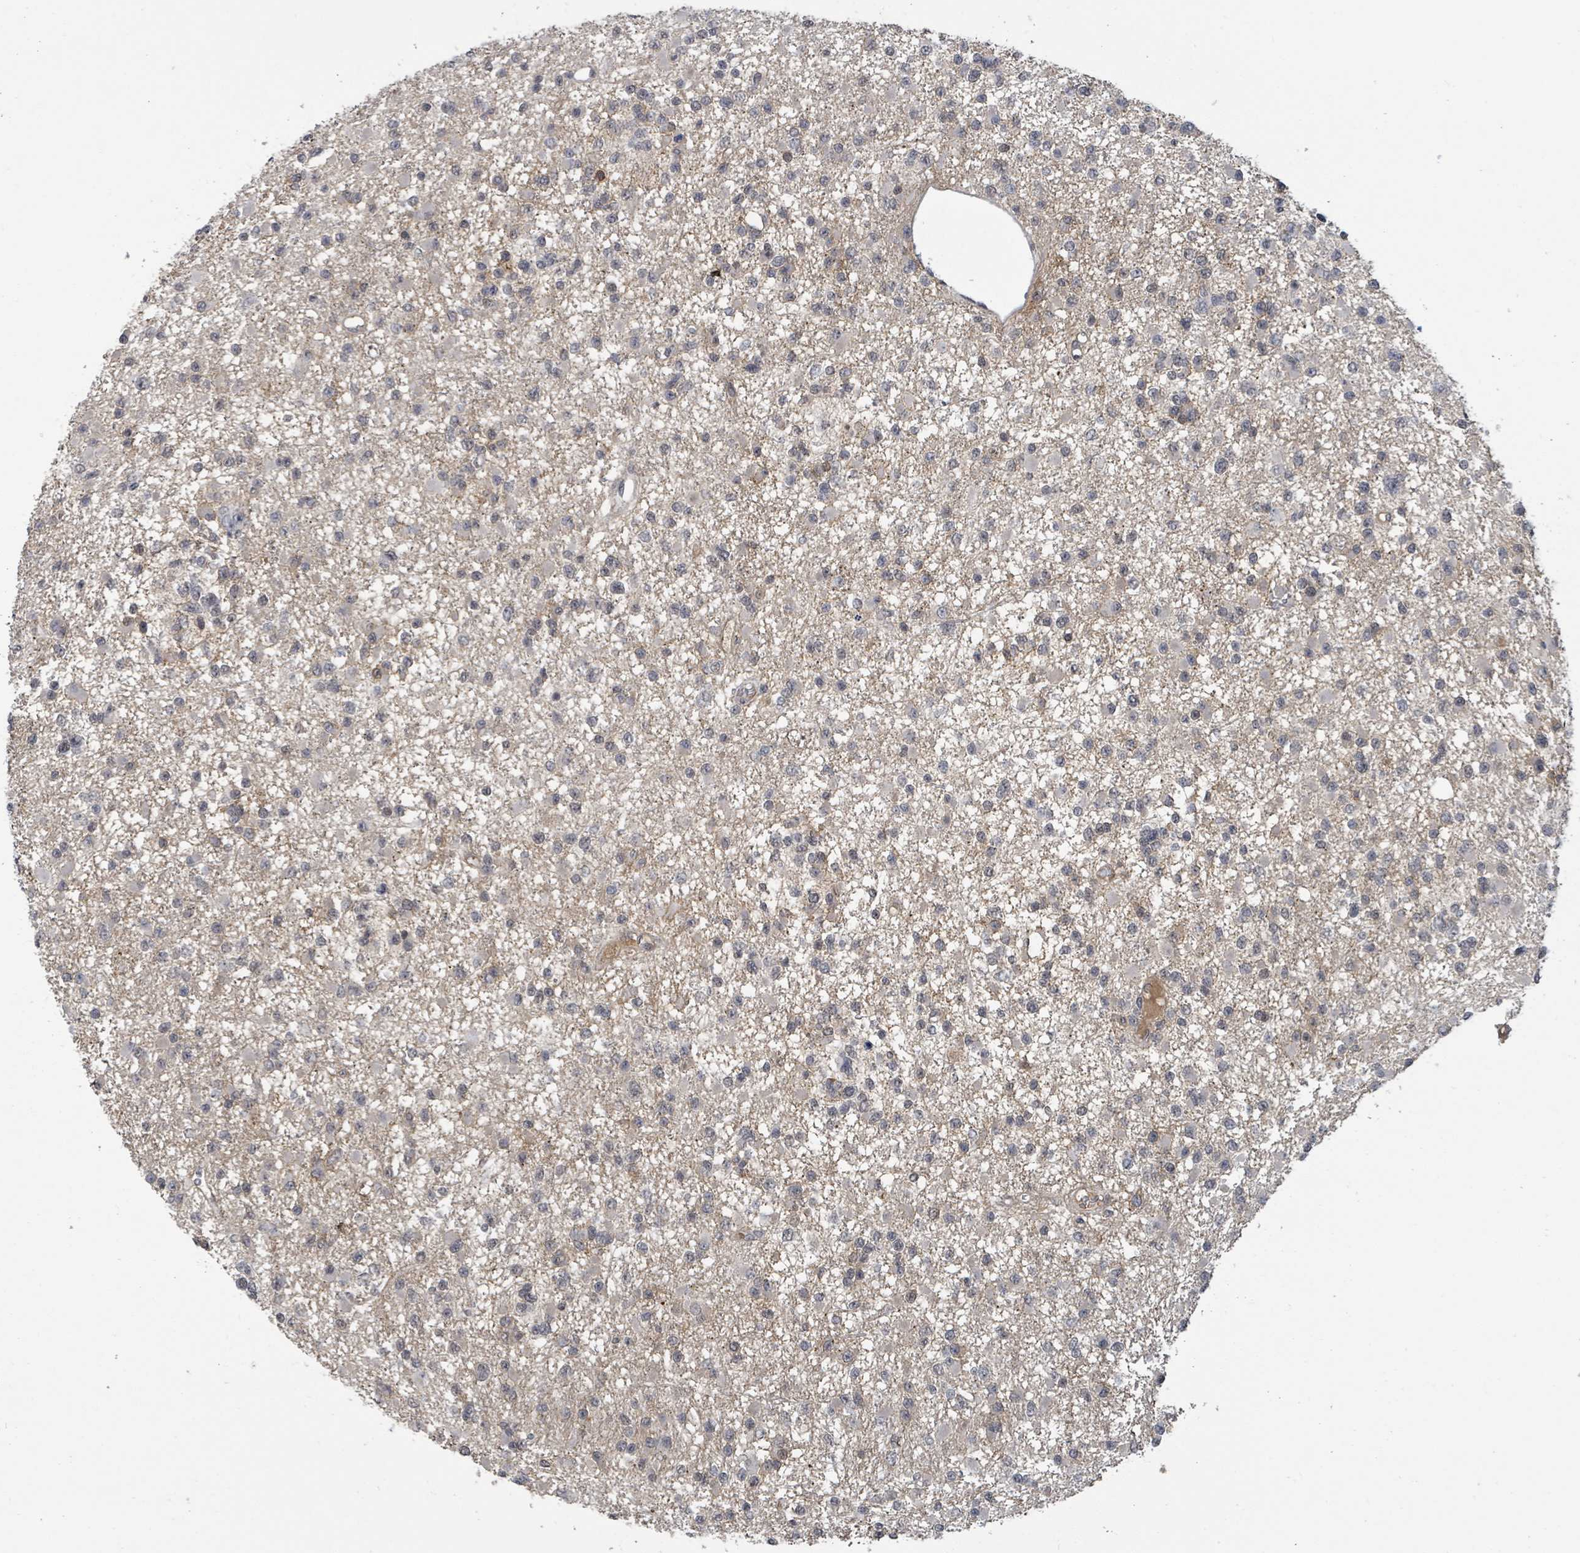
{"staining": {"intensity": "weak", "quantity": "<25%", "location": "cytoplasmic/membranous"}, "tissue": "glioma", "cell_type": "Tumor cells", "image_type": "cancer", "snomed": [{"axis": "morphology", "description": "Glioma, malignant, Low grade"}, {"axis": "topography", "description": "Brain"}], "caption": "An immunohistochemistry (IHC) micrograph of glioma is shown. There is no staining in tumor cells of glioma. (Brightfield microscopy of DAB immunohistochemistry (IHC) at high magnification).", "gene": "ZBTB14", "patient": {"sex": "female", "age": 22}}